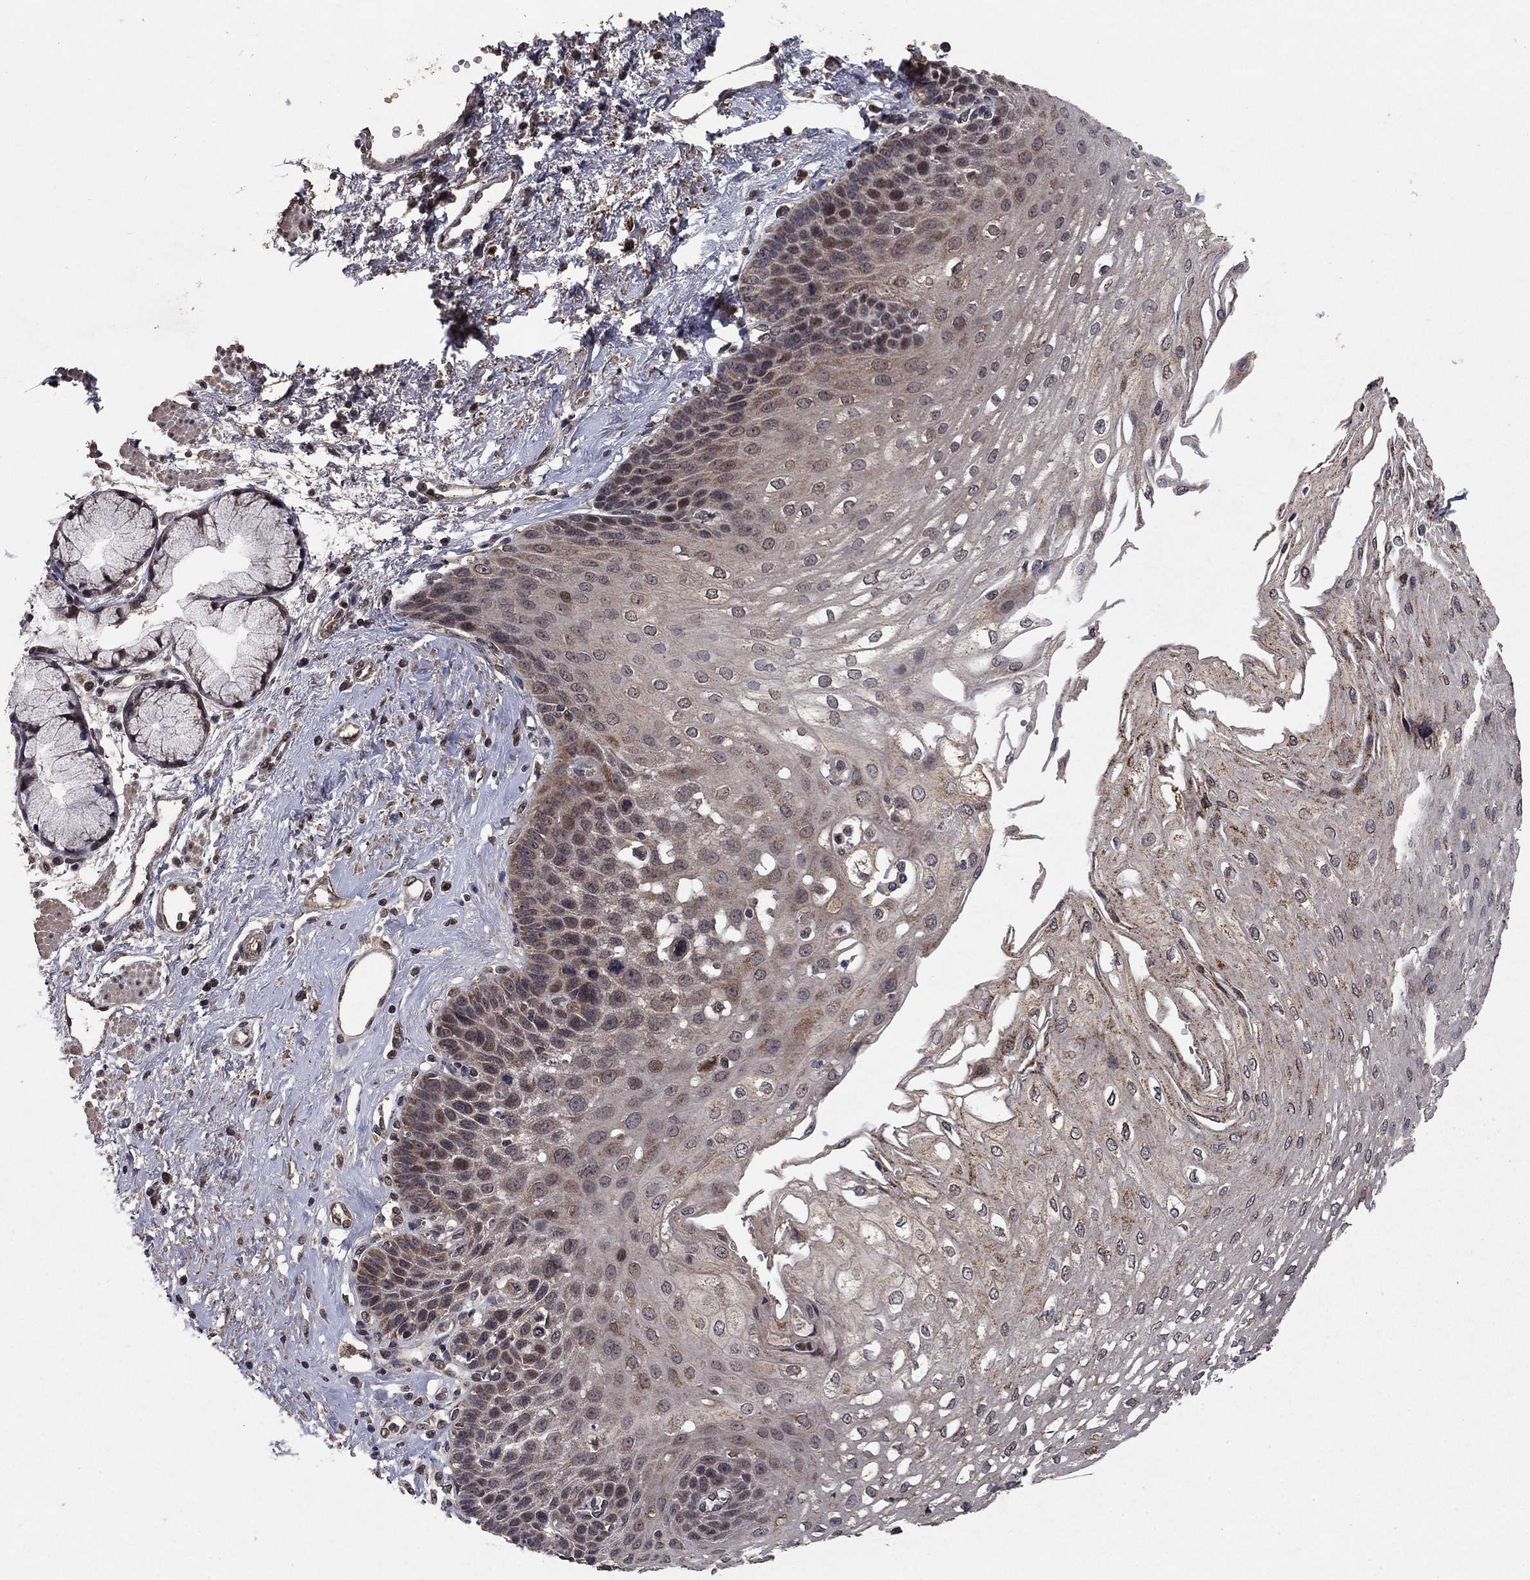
{"staining": {"intensity": "strong", "quantity": "25%-75%", "location": "cytoplasmic/membranous"}, "tissue": "esophagus", "cell_type": "Squamous epithelial cells", "image_type": "normal", "snomed": [{"axis": "morphology", "description": "Normal tissue, NOS"}, {"axis": "topography", "description": "Esophagus"}], "caption": "This is a histology image of immunohistochemistry (IHC) staining of normal esophagus, which shows strong expression in the cytoplasmic/membranous of squamous epithelial cells.", "gene": "DHRS1", "patient": {"sex": "female", "age": 62}}